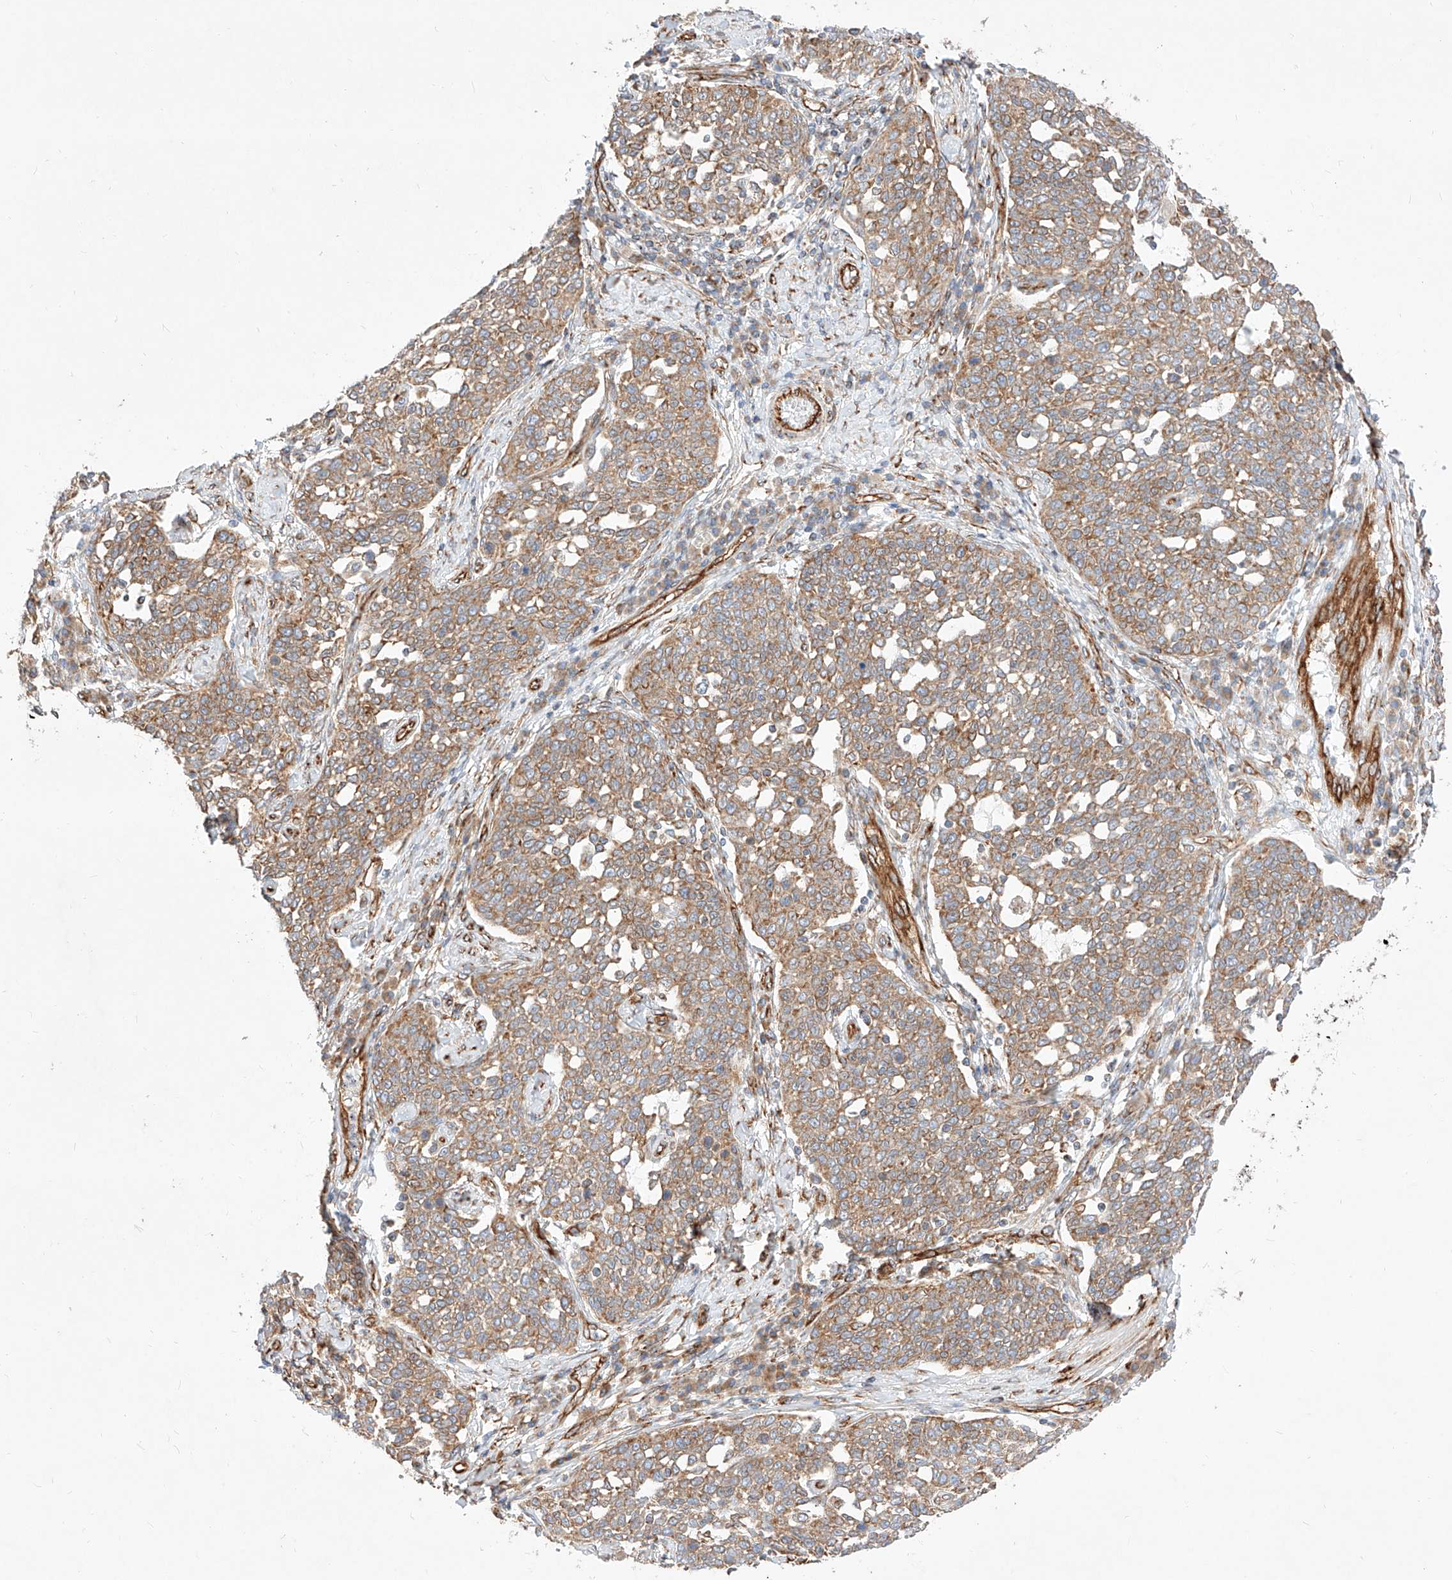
{"staining": {"intensity": "moderate", "quantity": ">75%", "location": "cytoplasmic/membranous"}, "tissue": "cervical cancer", "cell_type": "Tumor cells", "image_type": "cancer", "snomed": [{"axis": "morphology", "description": "Squamous cell carcinoma, NOS"}, {"axis": "topography", "description": "Cervix"}], "caption": "Immunohistochemistry (DAB (3,3'-diaminobenzidine)) staining of human cervical cancer reveals moderate cytoplasmic/membranous protein positivity in about >75% of tumor cells.", "gene": "CSGALNACT2", "patient": {"sex": "female", "age": 34}}